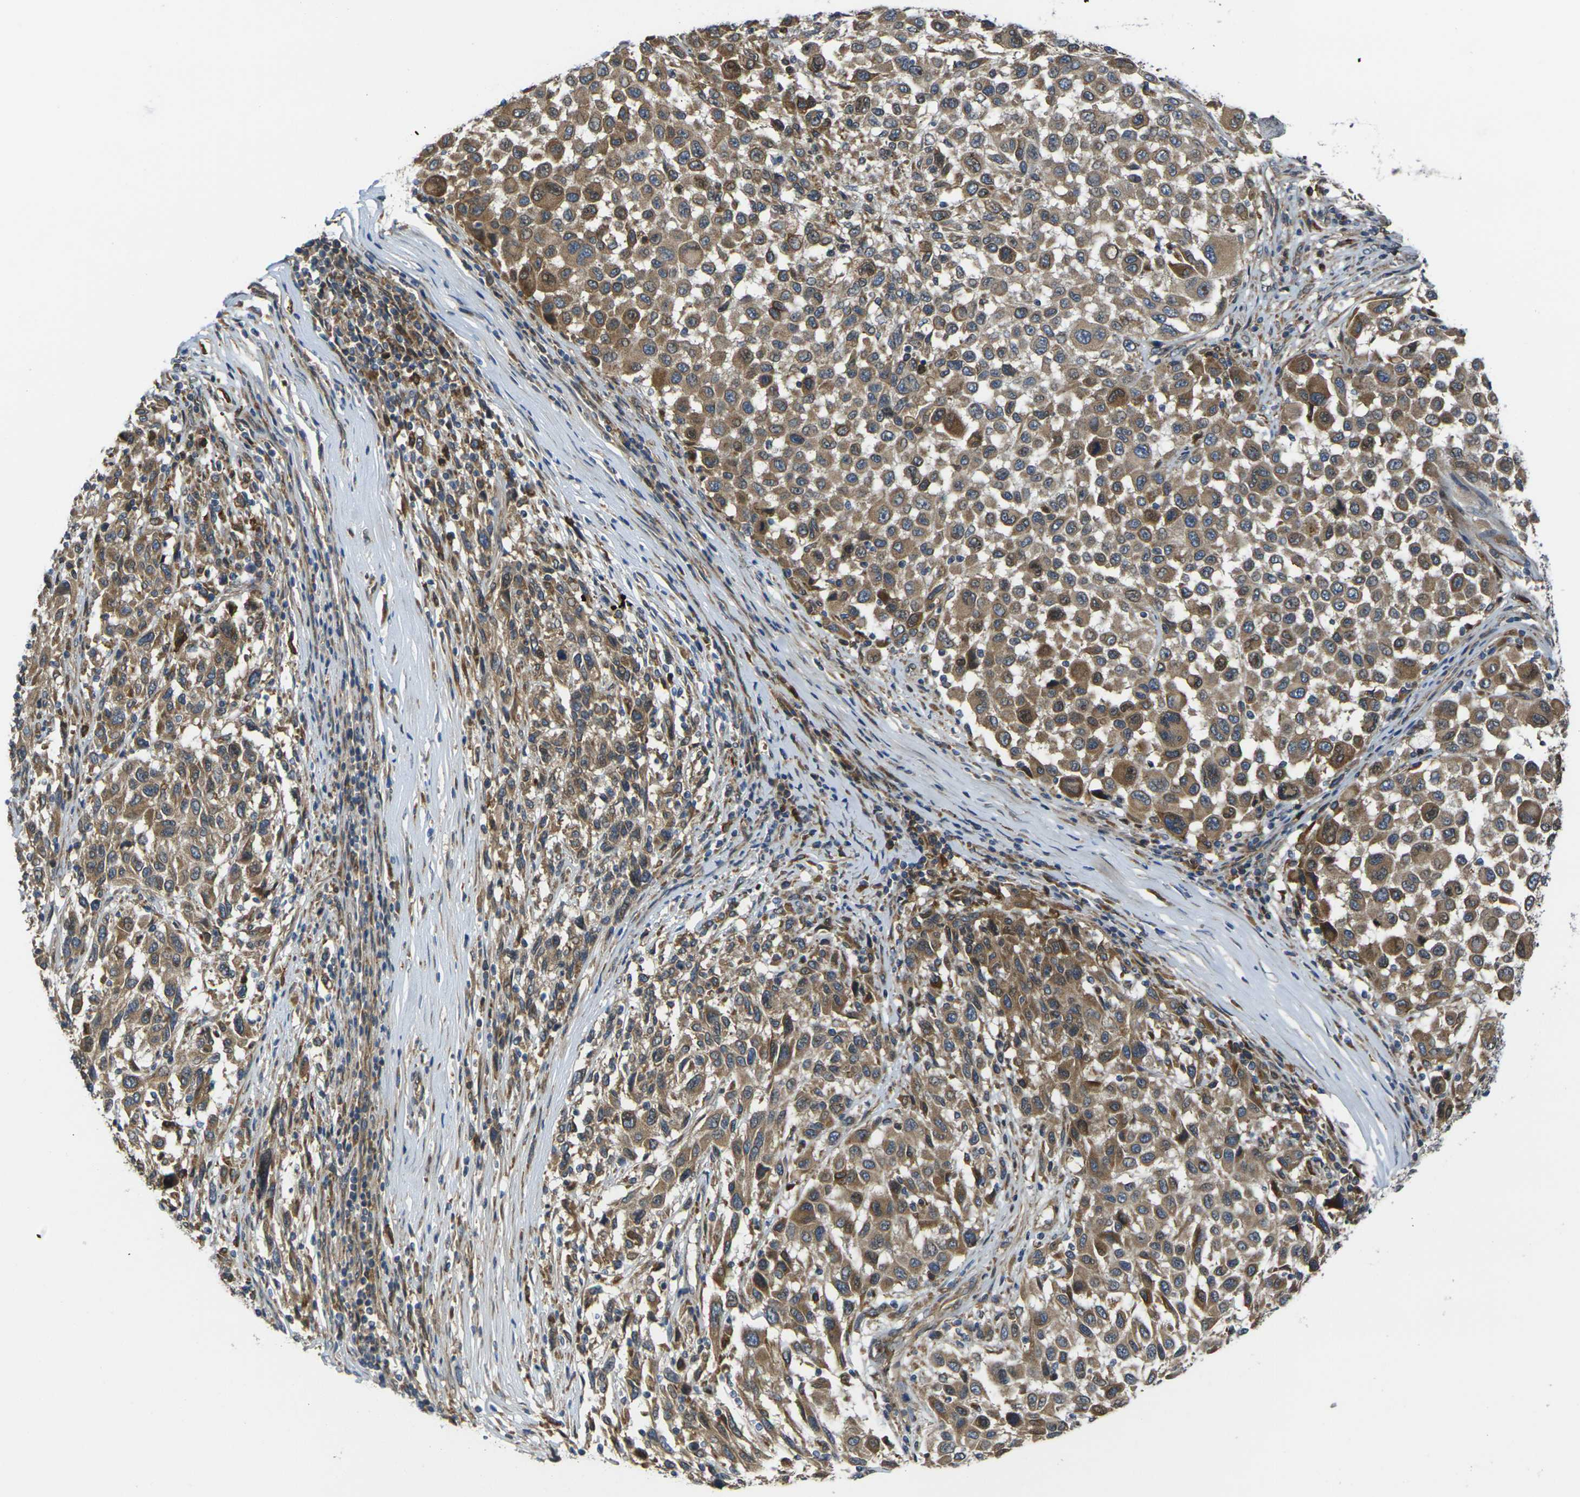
{"staining": {"intensity": "moderate", "quantity": ">75%", "location": "cytoplasmic/membranous"}, "tissue": "melanoma", "cell_type": "Tumor cells", "image_type": "cancer", "snomed": [{"axis": "morphology", "description": "Malignant melanoma, Metastatic site"}, {"axis": "topography", "description": "Lymph node"}], "caption": "Immunohistochemistry of malignant melanoma (metastatic site) exhibits medium levels of moderate cytoplasmic/membranous positivity in about >75% of tumor cells.", "gene": "FZD1", "patient": {"sex": "male", "age": 61}}